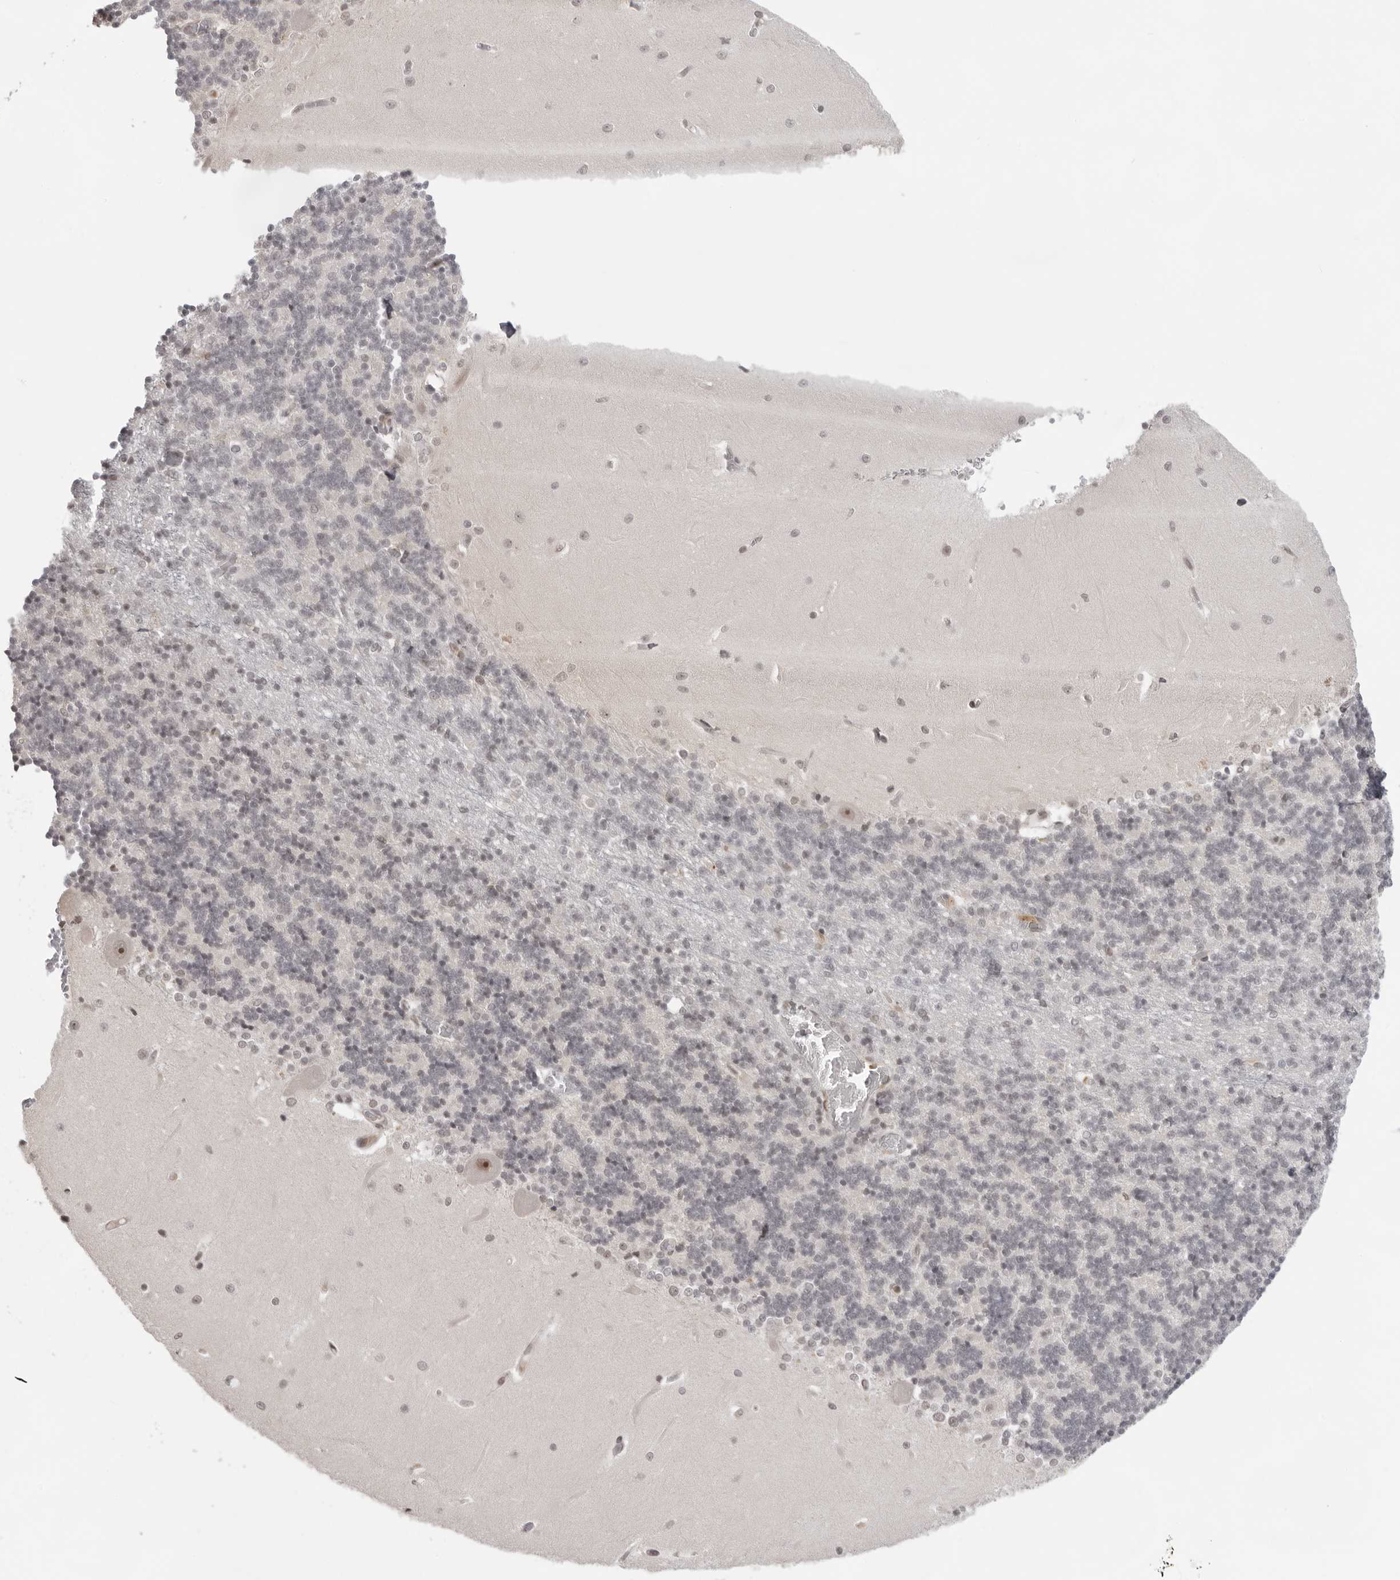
{"staining": {"intensity": "weak", "quantity": "25%-75%", "location": "nuclear"}, "tissue": "cerebellum", "cell_type": "Cells in granular layer", "image_type": "normal", "snomed": [{"axis": "morphology", "description": "Normal tissue, NOS"}, {"axis": "topography", "description": "Cerebellum"}], "caption": "IHC photomicrograph of benign cerebellum: cerebellum stained using immunohistochemistry (IHC) demonstrates low levels of weak protein expression localized specifically in the nuclear of cells in granular layer, appearing as a nuclear brown color.", "gene": "EXOSC10", "patient": {"sex": "male", "age": 37}}